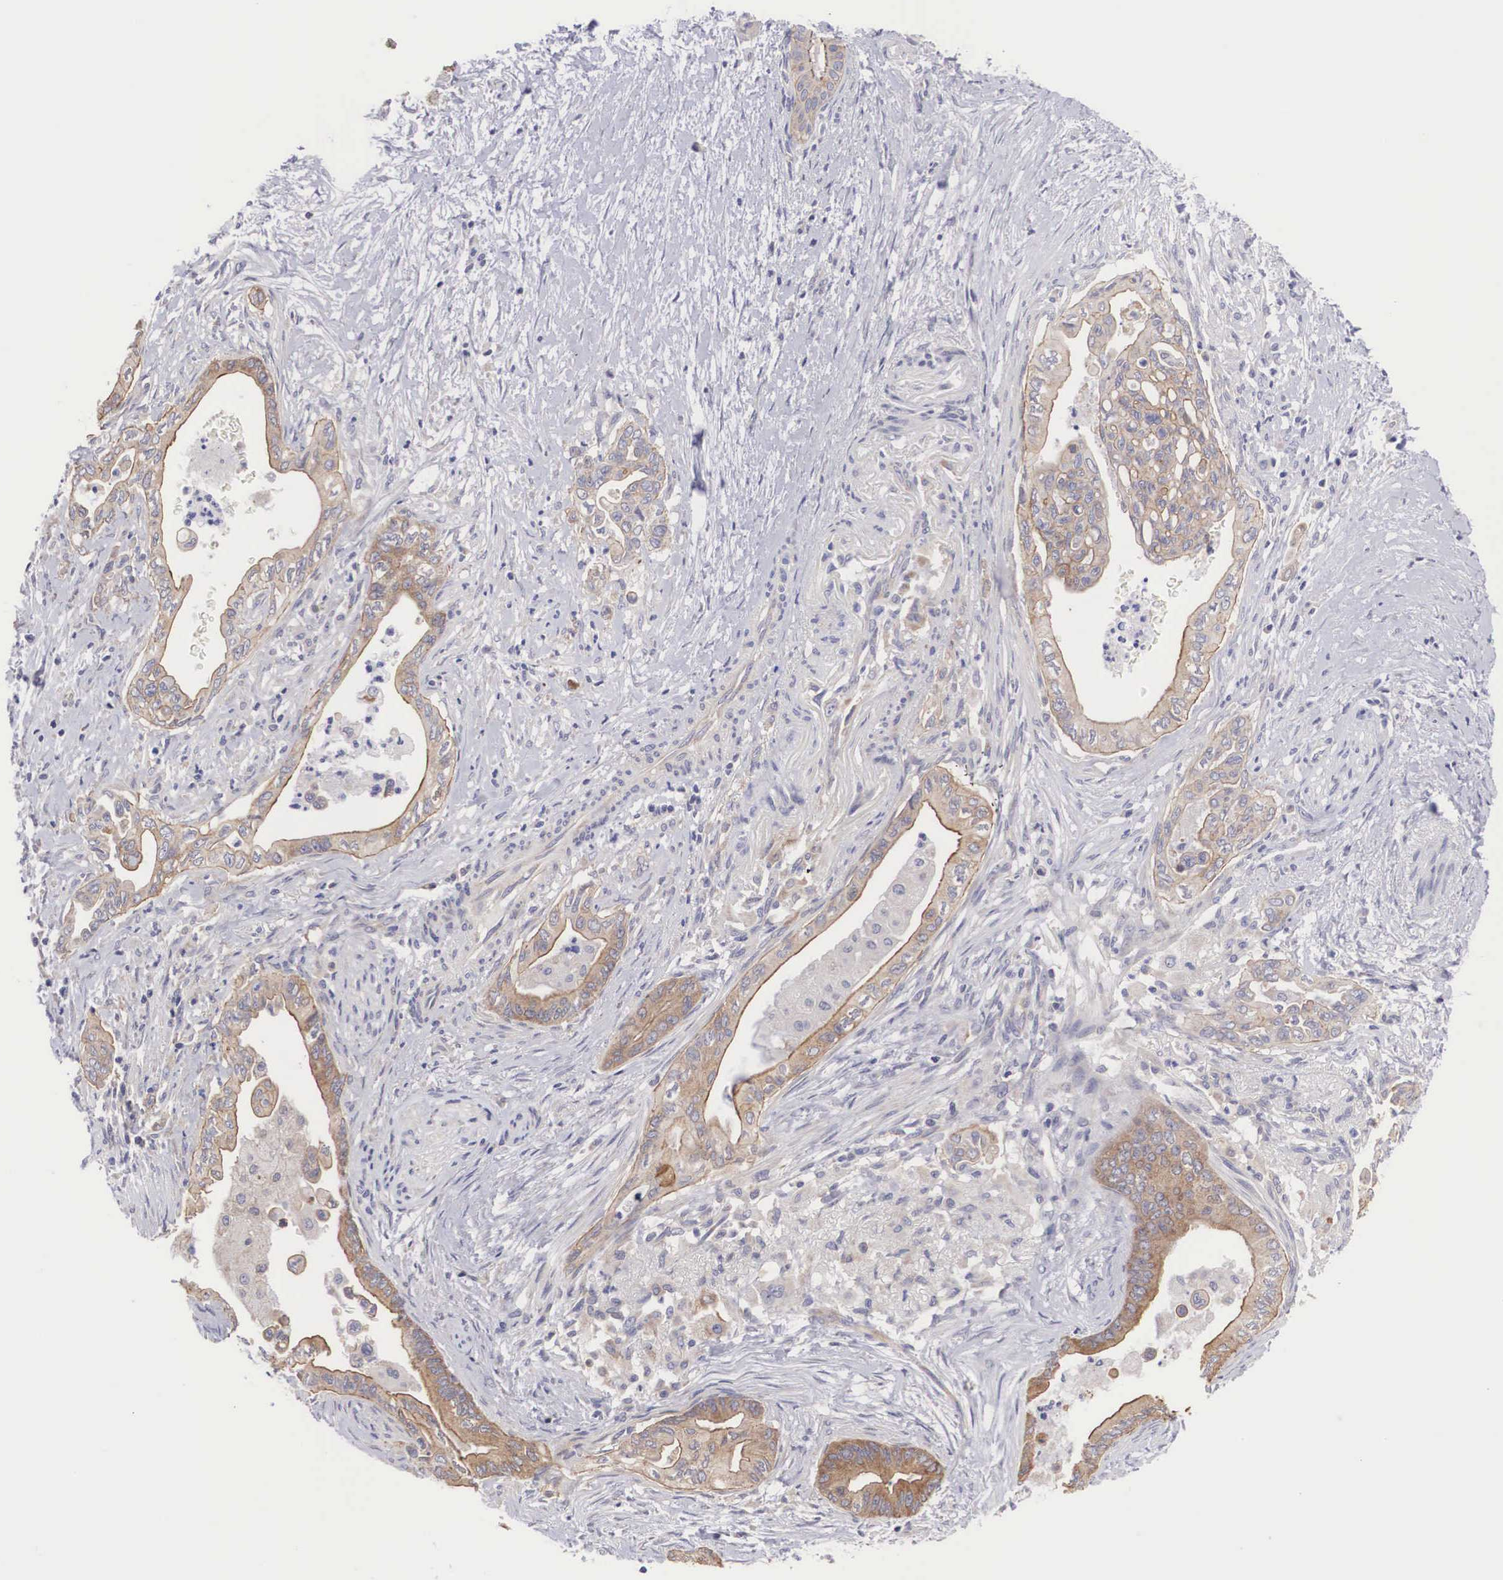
{"staining": {"intensity": "moderate", "quantity": "25%-75%", "location": "cytoplasmic/membranous"}, "tissue": "pancreatic cancer", "cell_type": "Tumor cells", "image_type": "cancer", "snomed": [{"axis": "morphology", "description": "Adenocarcinoma, NOS"}, {"axis": "topography", "description": "Pancreas"}], "caption": "Pancreatic adenocarcinoma tissue exhibits moderate cytoplasmic/membranous staining in about 25%-75% of tumor cells, visualized by immunohistochemistry.", "gene": "TXLNG", "patient": {"sex": "female", "age": 66}}